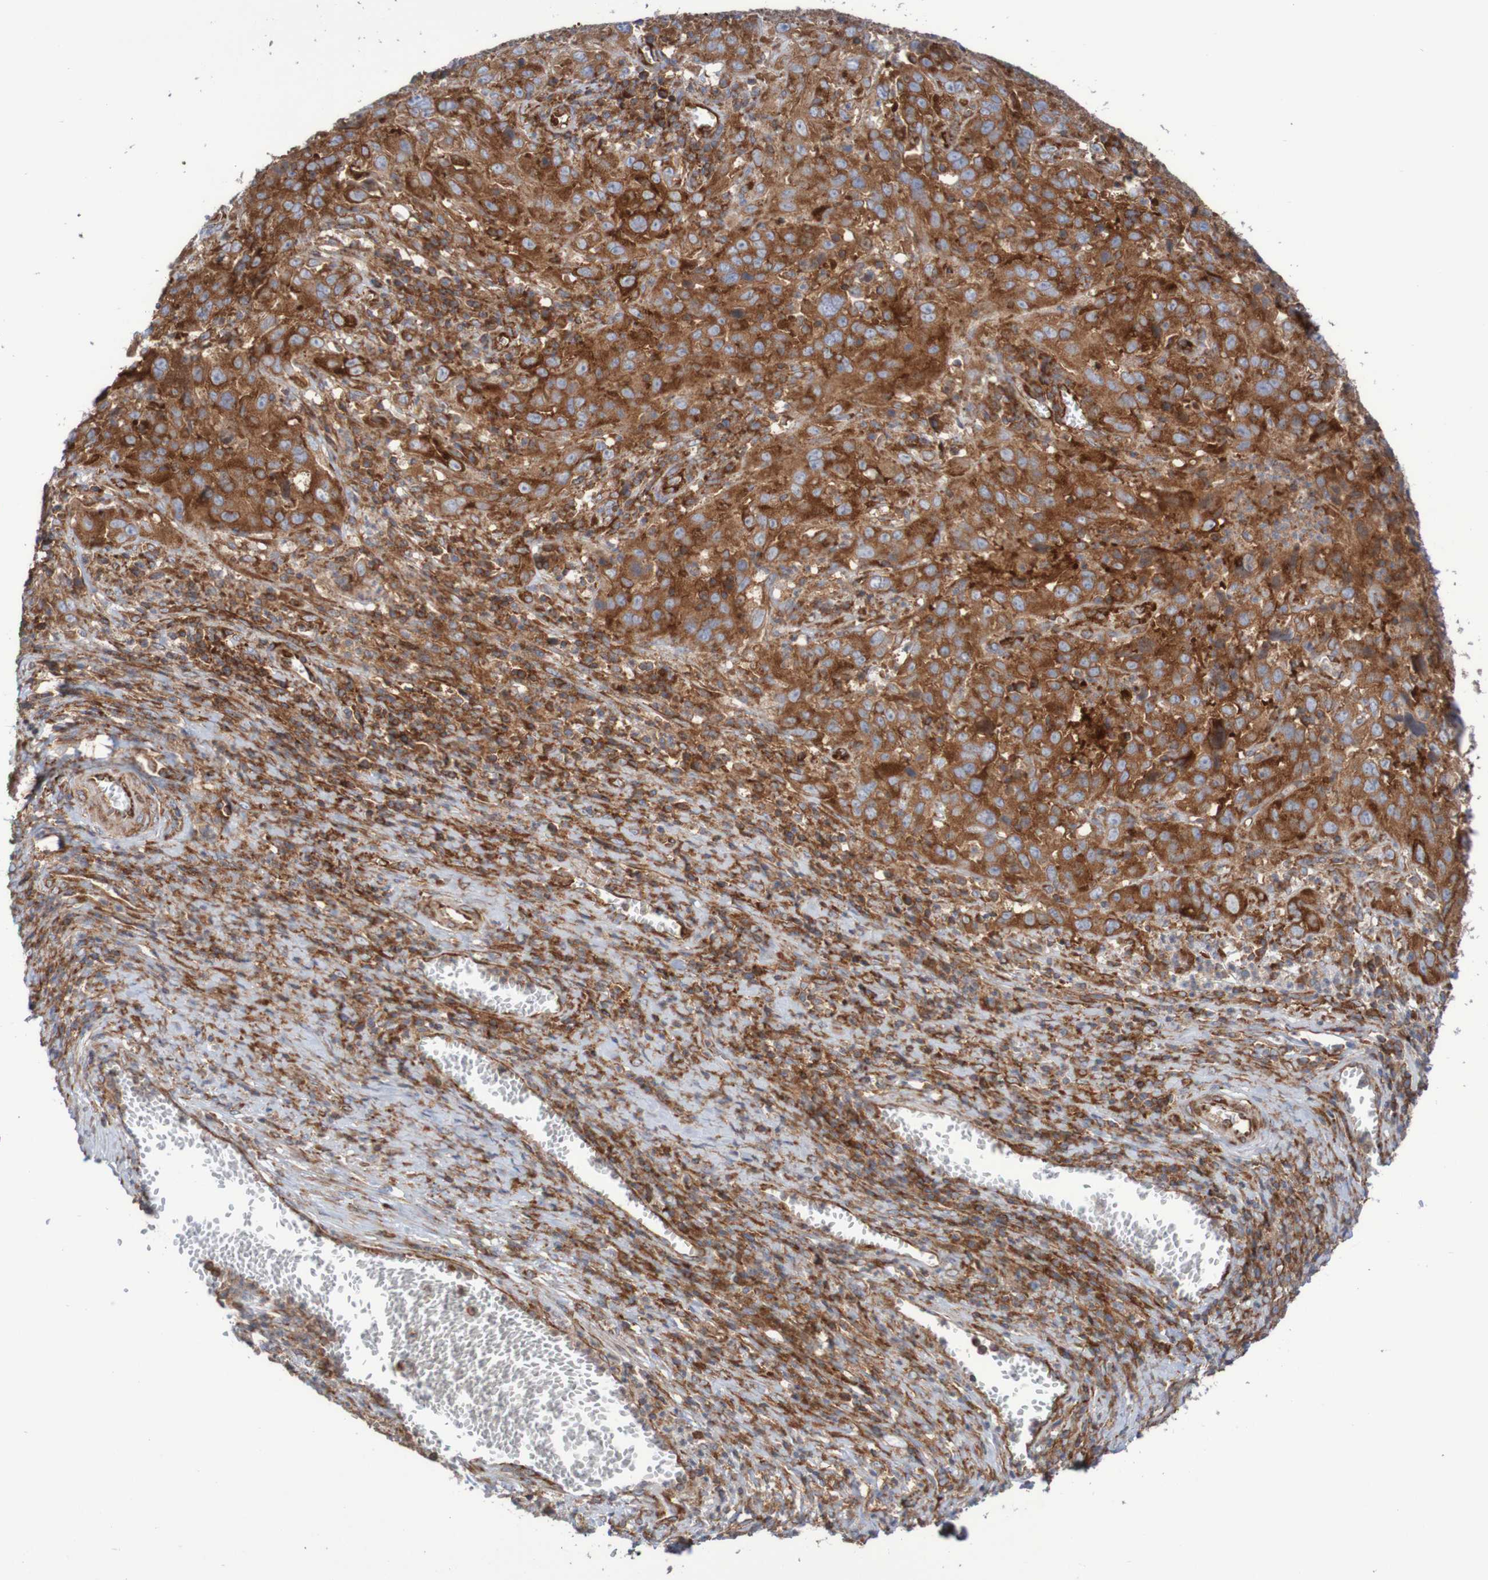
{"staining": {"intensity": "strong", "quantity": ">75%", "location": "cytoplasmic/membranous"}, "tissue": "cervical cancer", "cell_type": "Tumor cells", "image_type": "cancer", "snomed": [{"axis": "morphology", "description": "Squamous cell carcinoma, NOS"}, {"axis": "topography", "description": "Cervix"}], "caption": "A high-resolution photomicrograph shows immunohistochemistry staining of cervical squamous cell carcinoma, which exhibits strong cytoplasmic/membranous staining in approximately >75% of tumor cells.", "gene": "FXR2", "patient": {"sex": "female", "age": 32}}